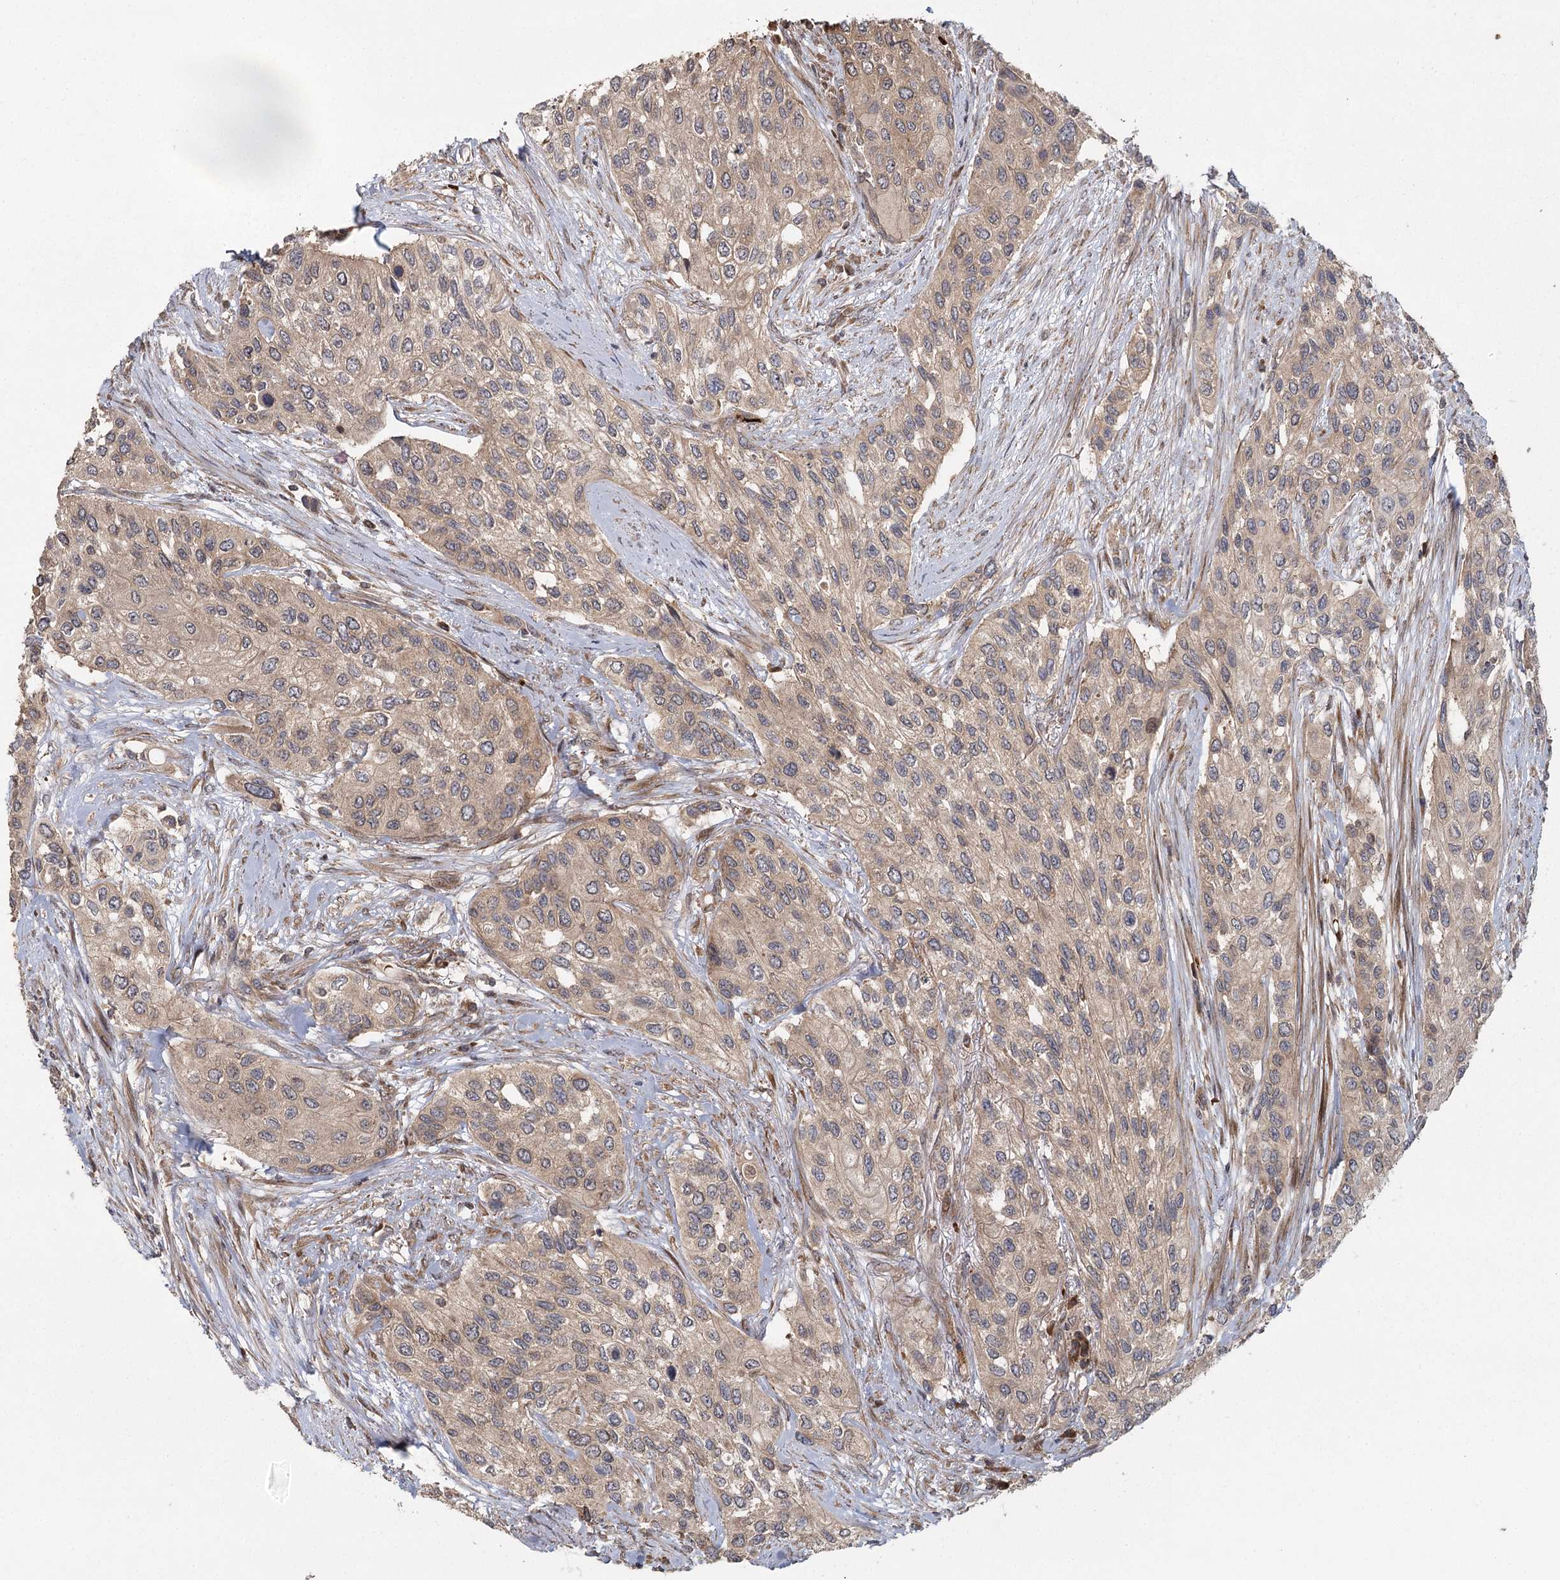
{"staining": {"intensity": "weak", "quantity": ">75%", "location": "cytoplasmic/membranous"}, "tissue": "urothelial cancer", "cell_type": "Tumor cells", "image_type": "cancer", "snomed": [{"axis": "morphology", "description": "Normal tissue, NOS"}, {"axis": "morphology", "description": "Urothelial carcinoma, High grade"}, {"axis": "topography", "description": "Vascular tissue"}, {"axis": "topography", "description": "Urinary bladder"}], "caption": "Weak cytoplasmic/membranous expression for a protein is present in about >75% of tumor cells of urothelial cancer using immunohistochemistry (IHC).", "gene": "RAPGEF6", "patient": {"sex": "female", "age": 56}}